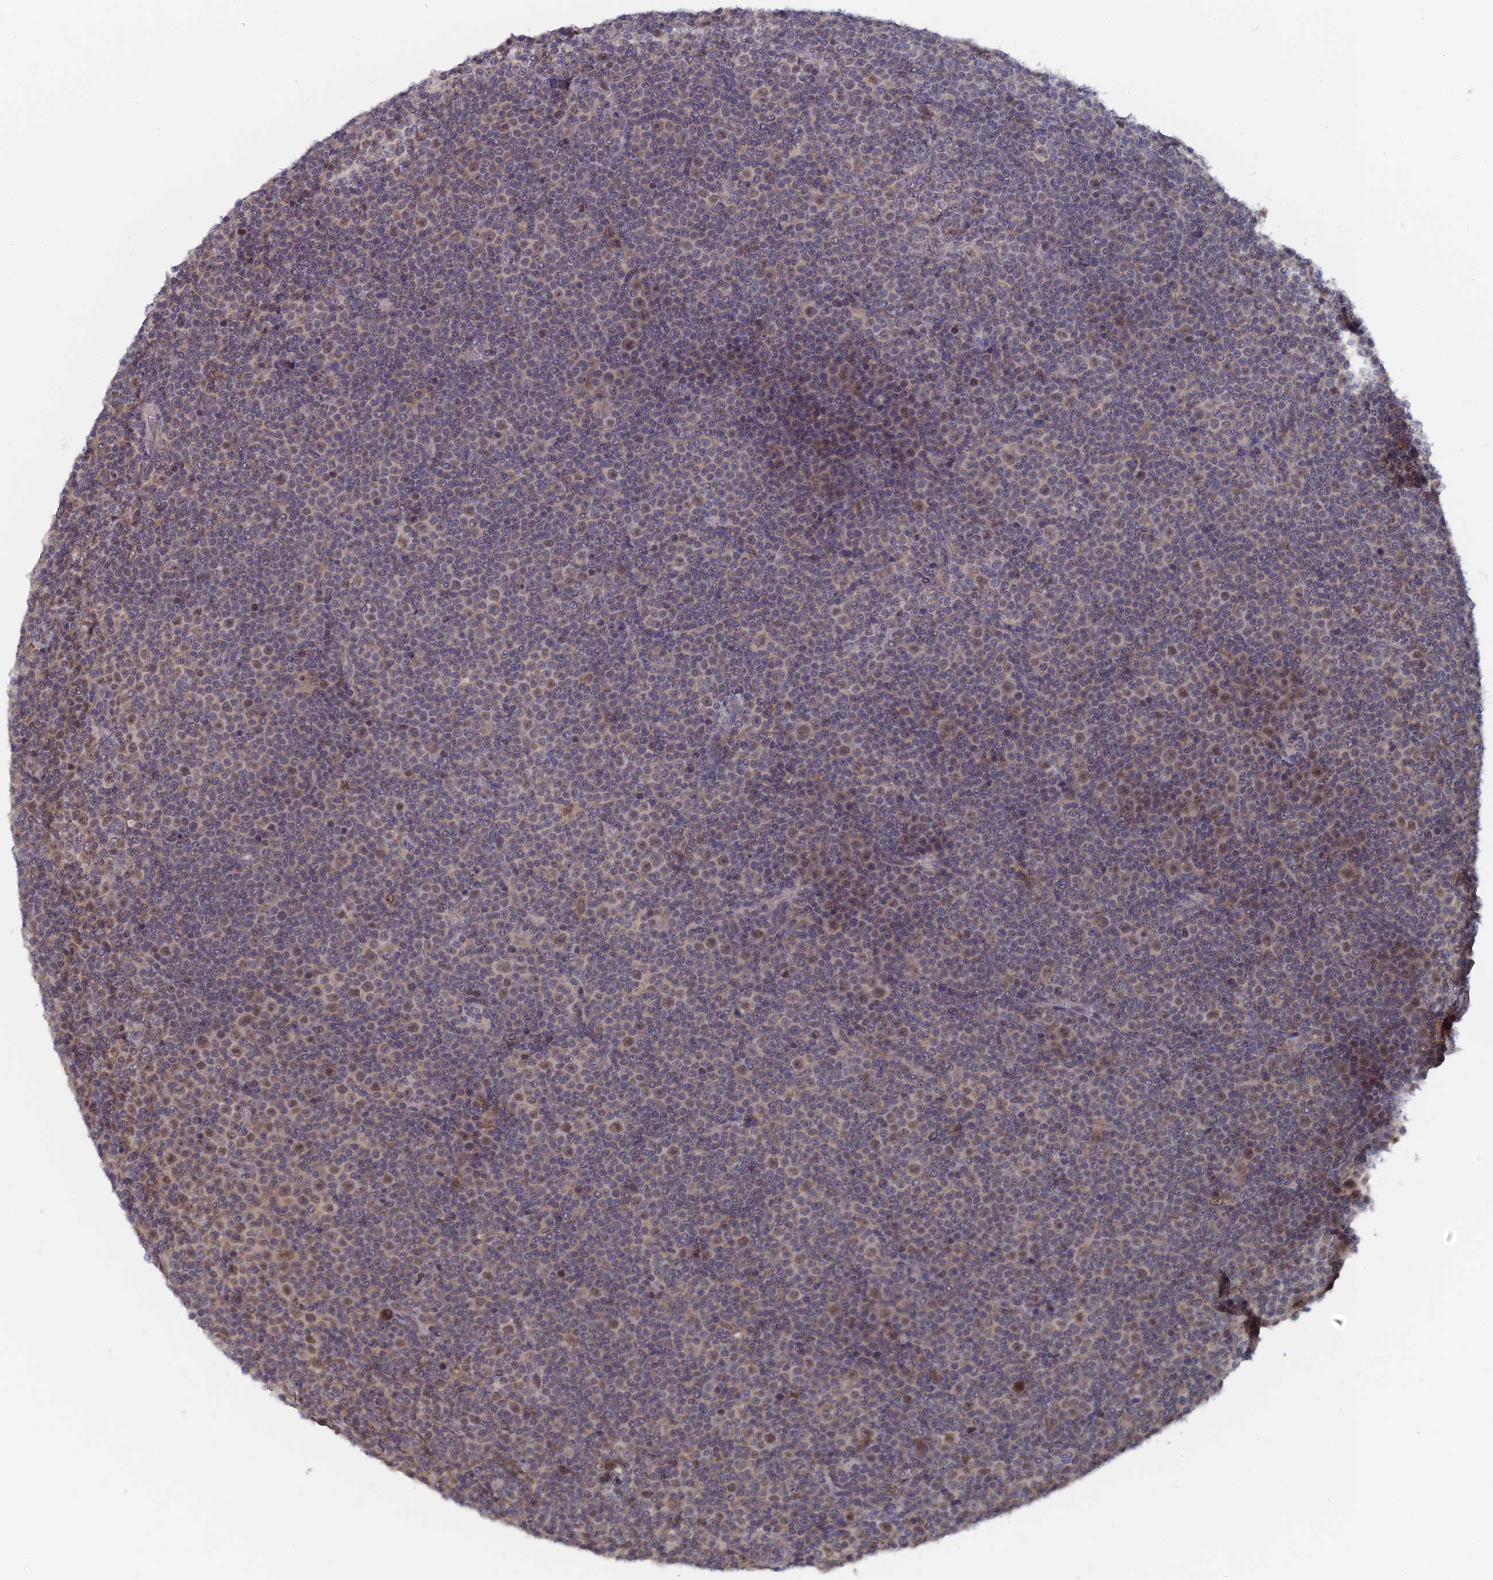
{"staining": {"intensity": "weak", "quantity": "<25%", "location": "nuclear"}, "tissue": "lymphoma", "cell_type": "Tumor cells", "image_type": "cancer", "snomed": [{"axis": "morphology", "description": "Malignant lymphoma, non-Hodgkin's type, Low grade"}, {"axis": "topography", "description": "Lymph node"}], "caption": "Immunohistochemistry (IHC) histopathology image of neoplastic tissue: malignant lymphoma, non-Hodgkin's type (low-grade) stained with DAB (3,3'-diaminobenzidine) reveals no significant protein positivity in tumor cells.", "gene": "MIGA2", "patient": {"sex": "female", "age": 67}}